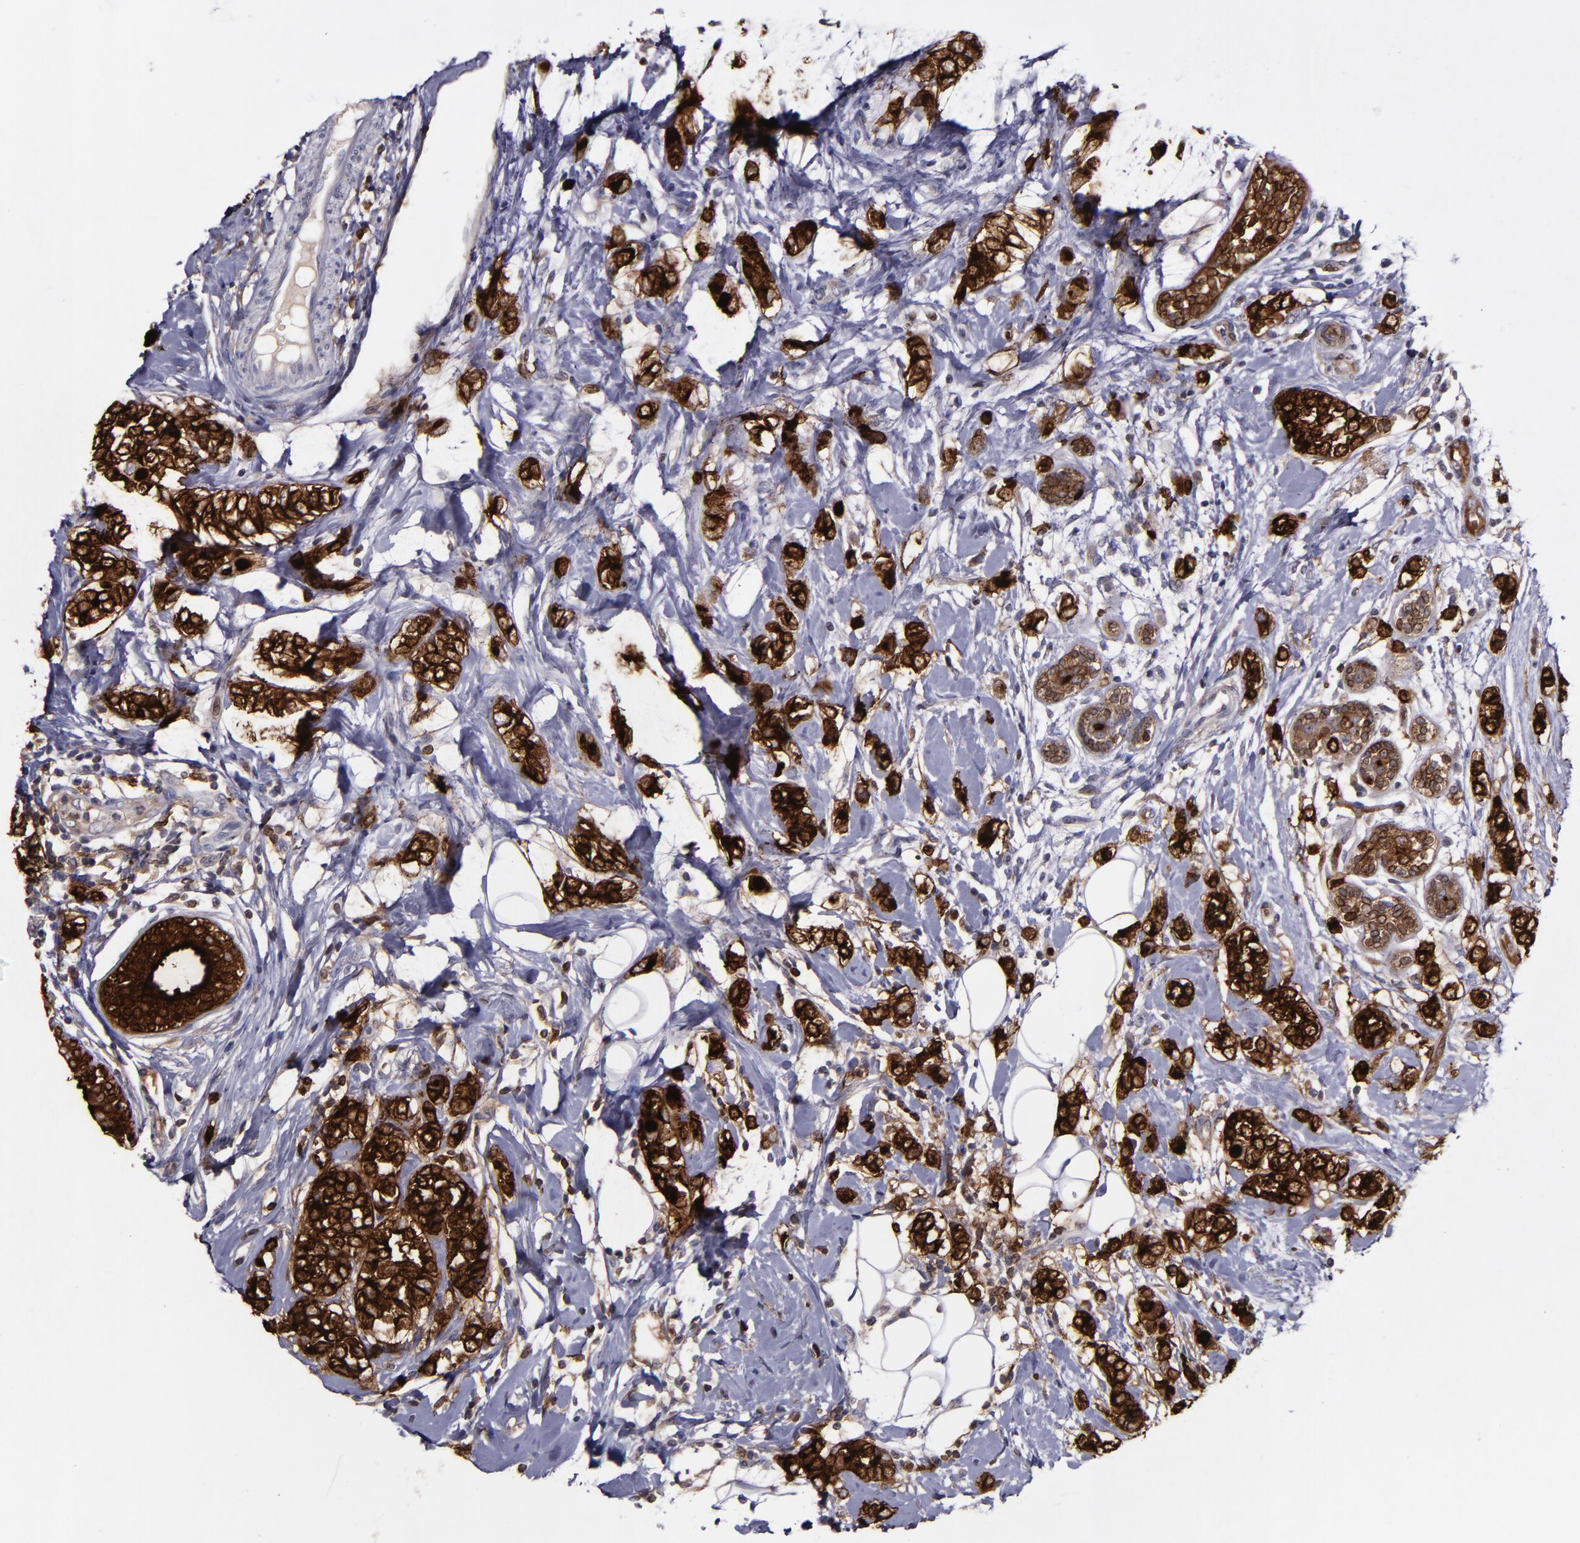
{"staining": {"intensity": "strong", "quantity": ">75%", "location": "cytoplasmic/membranous,nuclear"}, "tissue": "breast cancer", "cell_type": "Tumor cells", "image_type": "cancer", "snomed": [{"axis": "morphology", "description": "Normal tissue, NOS"}, {"axis": "morphology", "description": "Lobular carcinoma"}, {"axis": "topography", "description": "Breast"}], "caption": "DAB immunohistochemical staining of breast cancer (lobular carcinoma) exhibits strong cytoplasmic/membranous and nuclear protein staining in approximately >75% of tumor cells. Nuclei are stained in blue.", "gene": "MFGE8", "patient": {"sex": "female", "age": 47}}